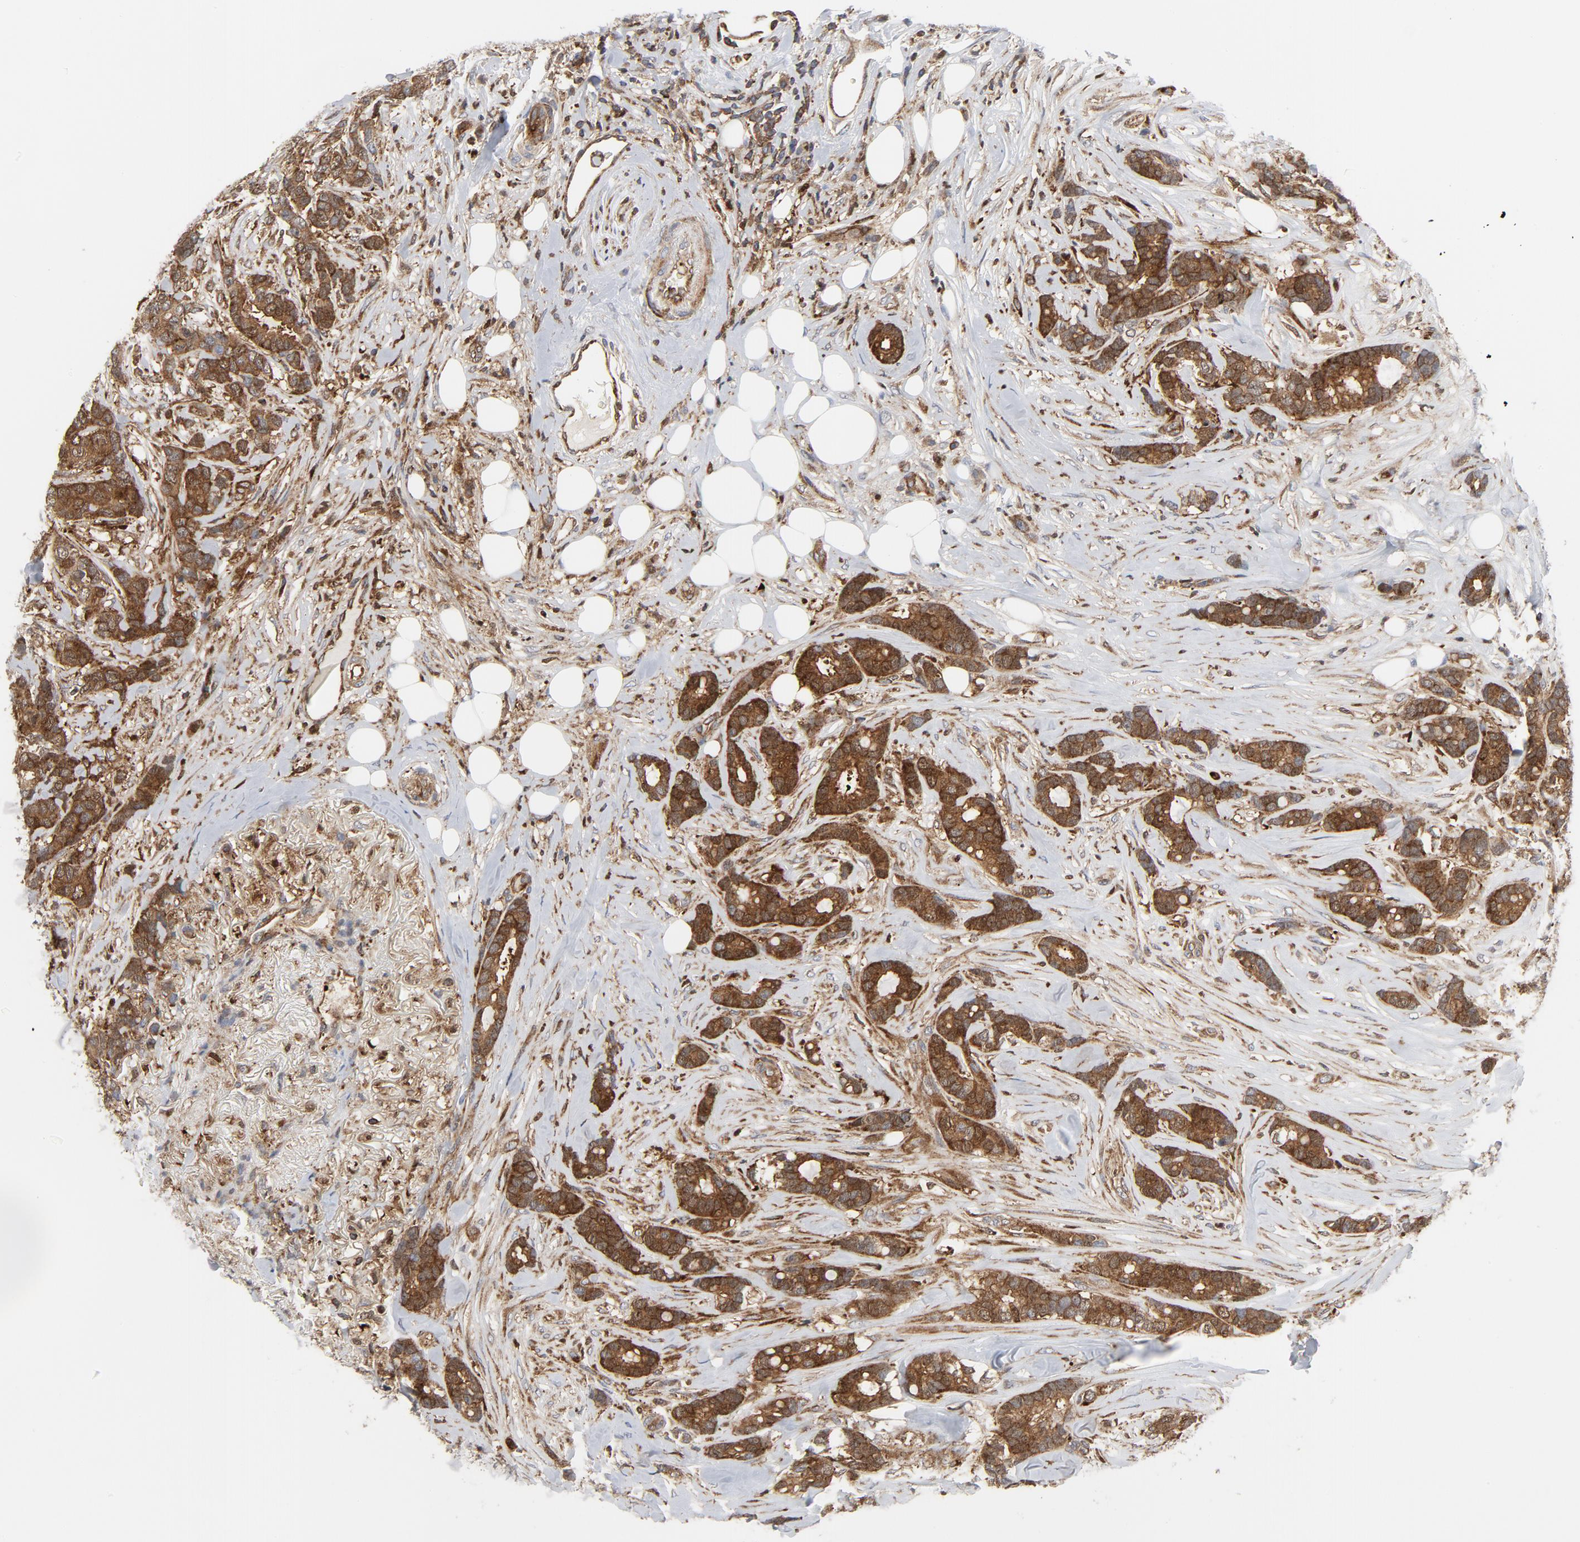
{"staining": {"intensity": "moderate", "quantity": ">75%", "location": "cytoplasmic/membranous"}, "tissue": "breast cancer", "cell_type": "Tumor cells", "image_type": "cancer", "snomed": [{"axis": "morphology", "description": "Duct carcinoma"}, {"axis": "topography", "description": "Breast"}], "caption": "A brown stain labels moderate cytoplasmic/membranous staining of a protein in breast intraductal carcinoma tumor cells.", "gene": "YES1", "patient": {"sex": "female", "age": 87}}